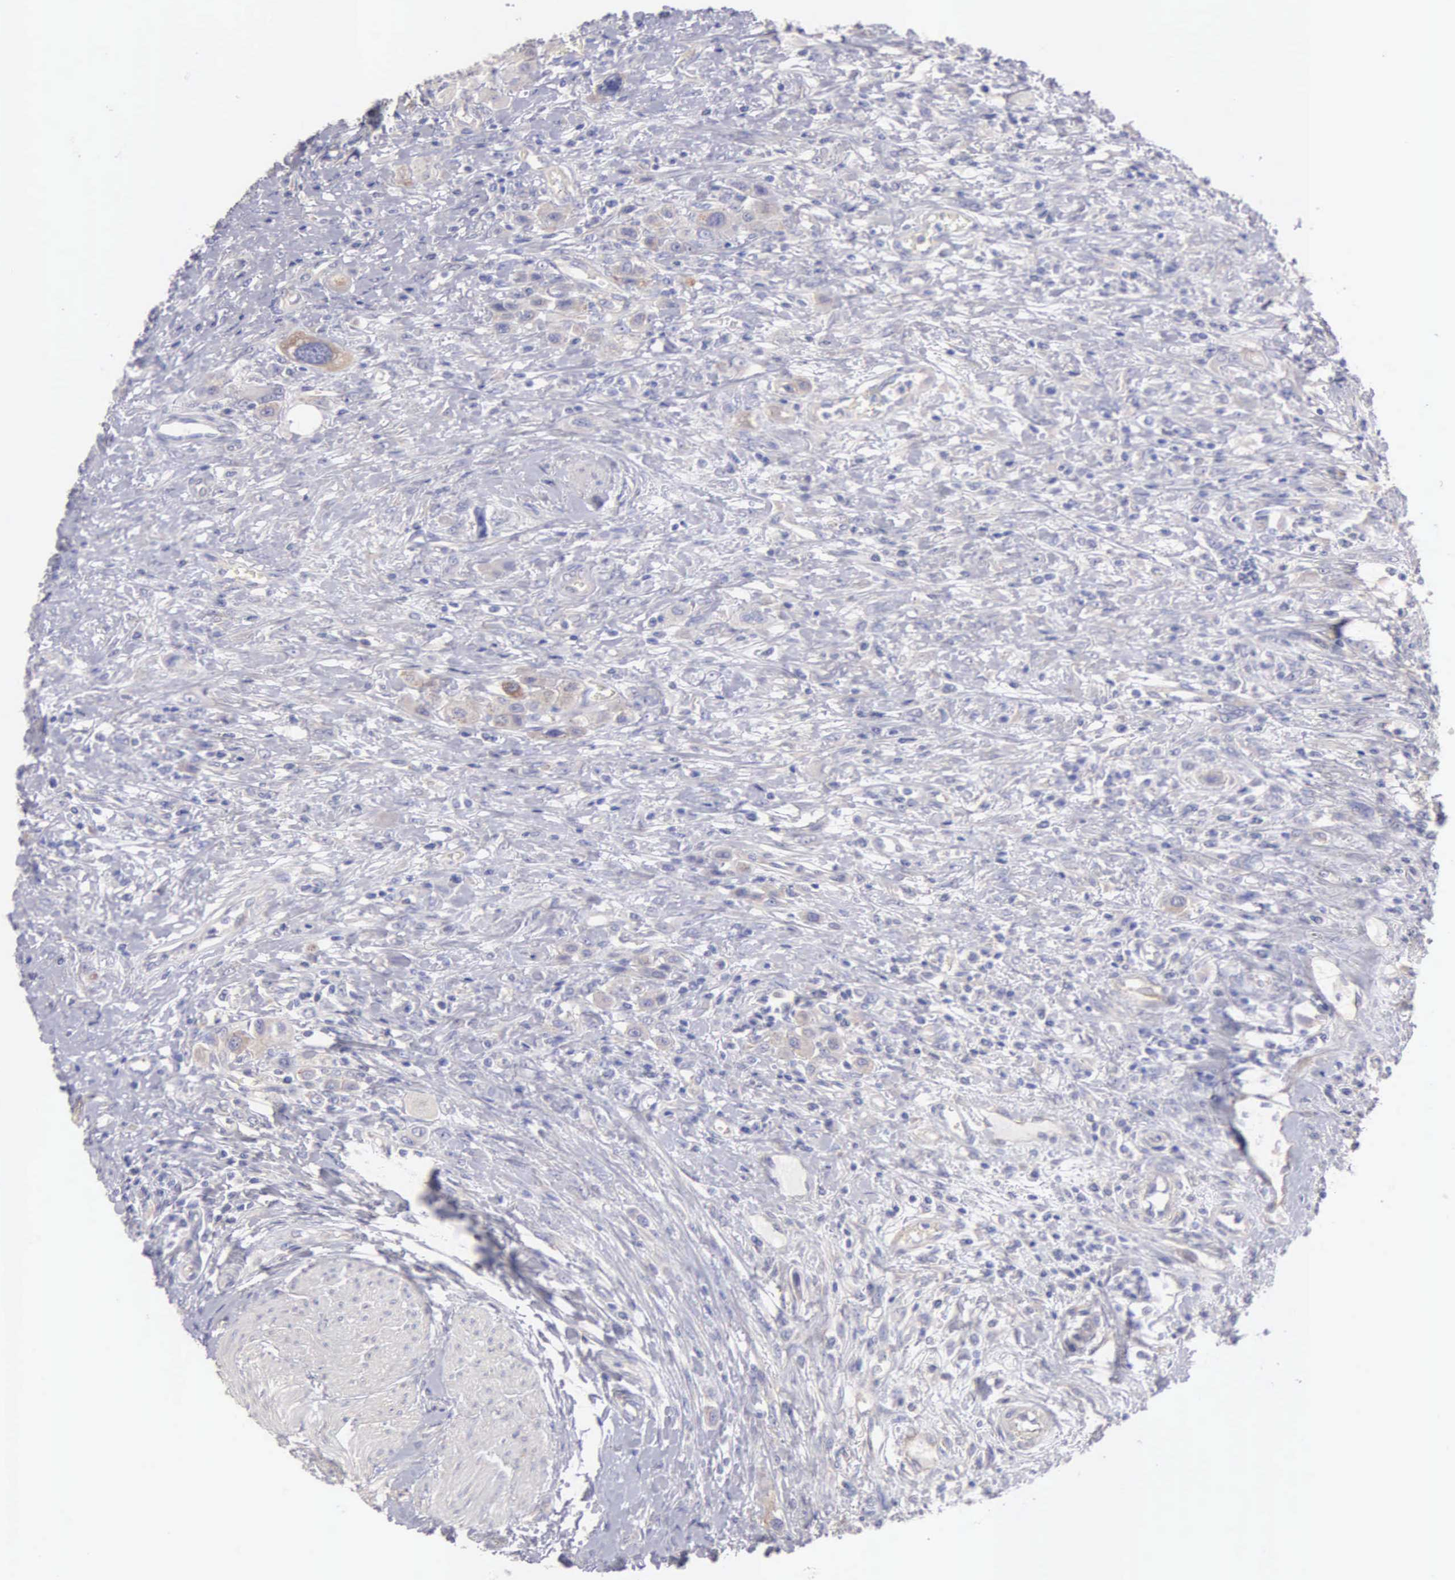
{"staining": {"intensity": "weak", "quantity": "25%-75%", "location": "cytoplasmic/membranous"}, "tissue": "urothelial cancer", "cell_type": "Tumor cells", "image_type": "cancer", "snomed": [{"axis": "morphology", "description": "Urothelial carcinoma, High grade"}, {"axis": "topography", "description": "Urinary bladder"}], "caption": "Immunohistochemistry (IHC) histopathology image of human urothelial cancer stained for a protein (brown), which reveals low levels of weak cytoplasmic/membranous positivity in approximately 25%-75% of tumor cells.", "gene": "APP", "patient": {"sex": "male", "age": 50}}